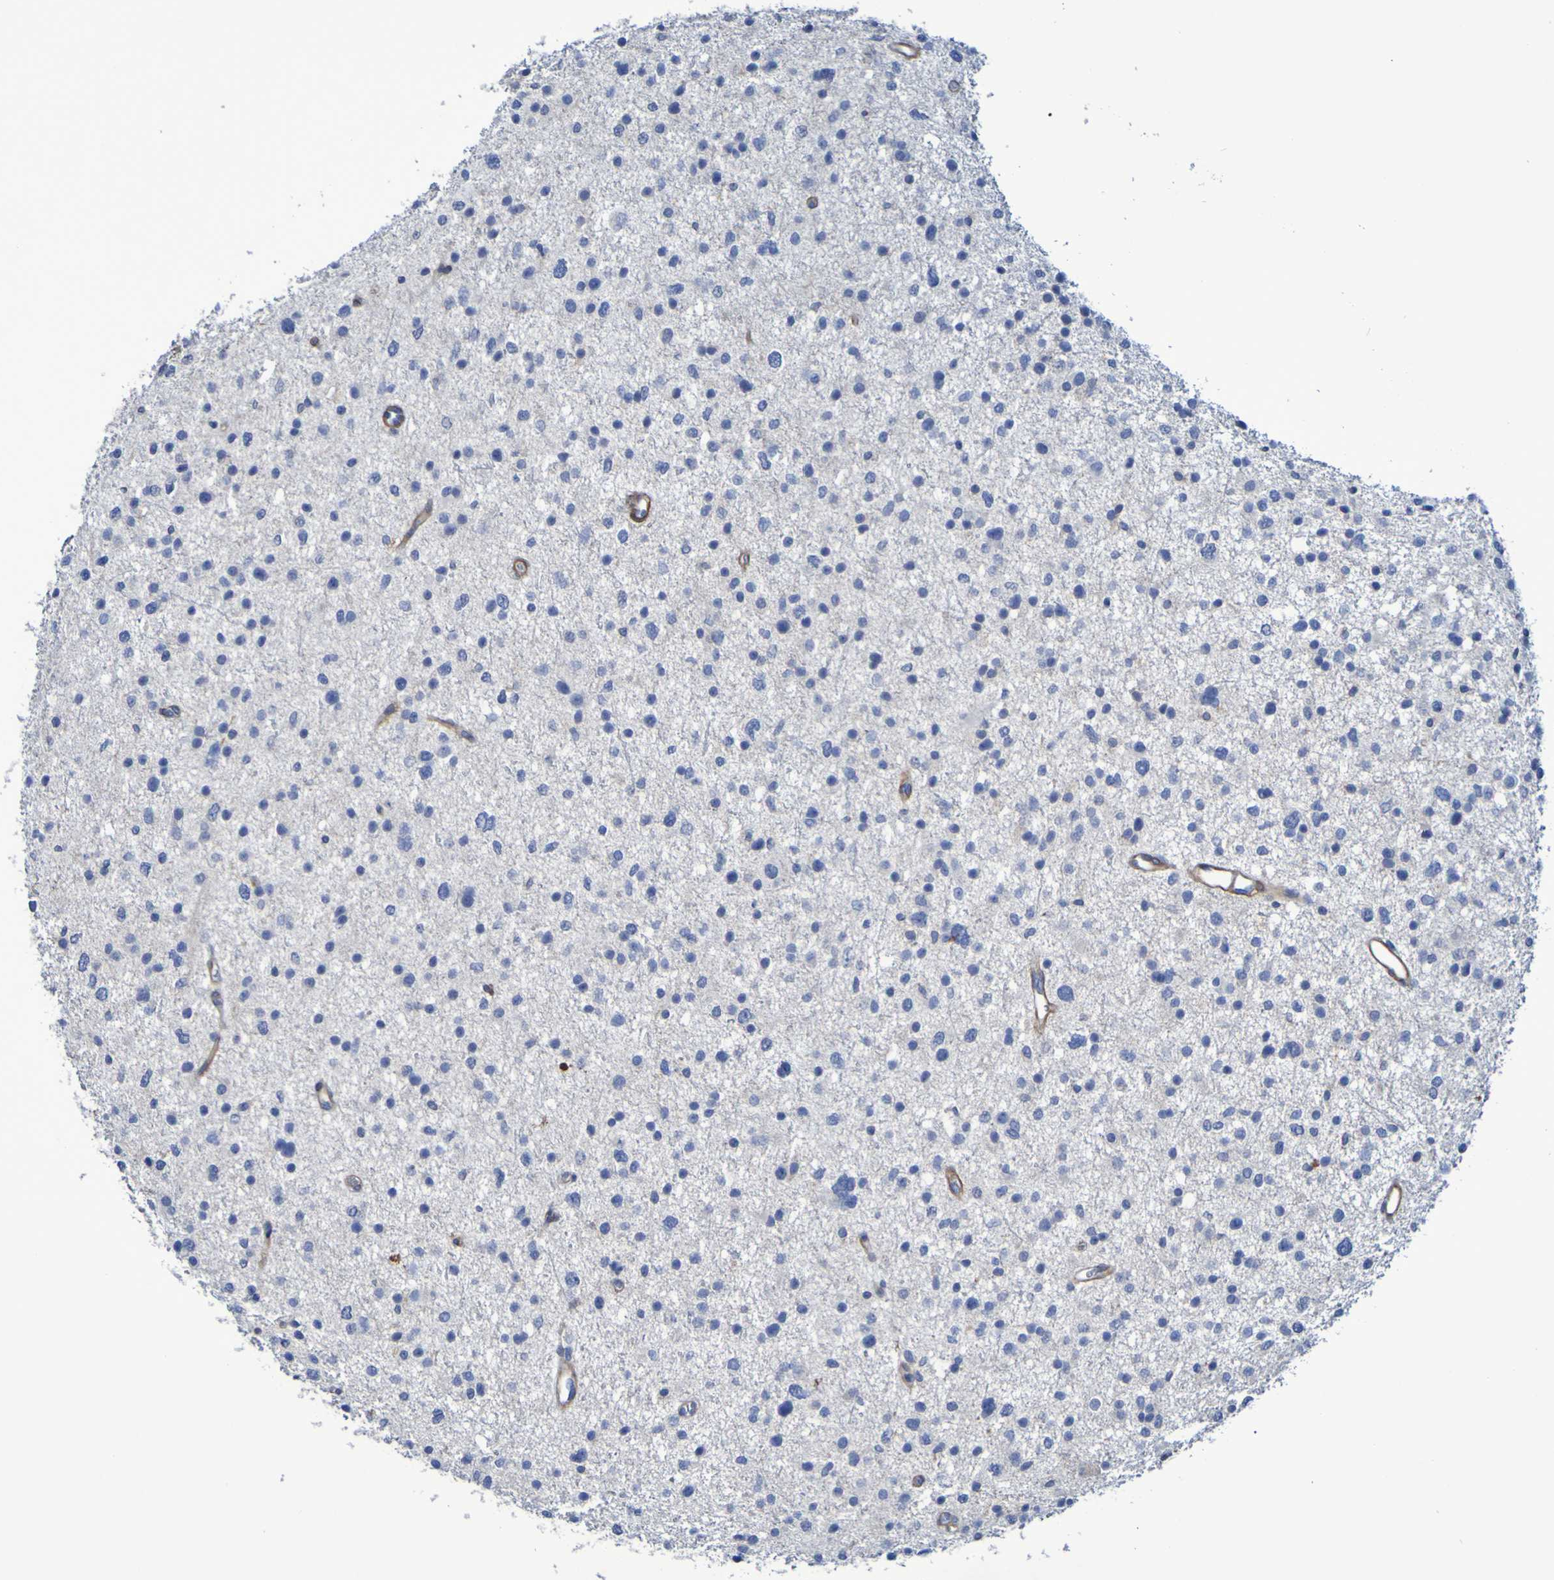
{"staining": {"intensity": "negative", "quantity": "none", "location": "none"}, "tissue": "glioma", "cell_type": "Tumor cells", "image_type": "cancer", "snomed": [{"axis": "morphology", "description": "Glioma, malignant, Low grade"}, {"axis": "topography", "description": "Brain"}], "caption": "Immunohistochemistry of glioma displays no positivity in tumor cells. (DAB (3,3'-diaminobenzidine) IHC visualized using brightfield microscopy, high magnification).", "gene": "LPP", "patient": {"sex": "female", "age": 37}}